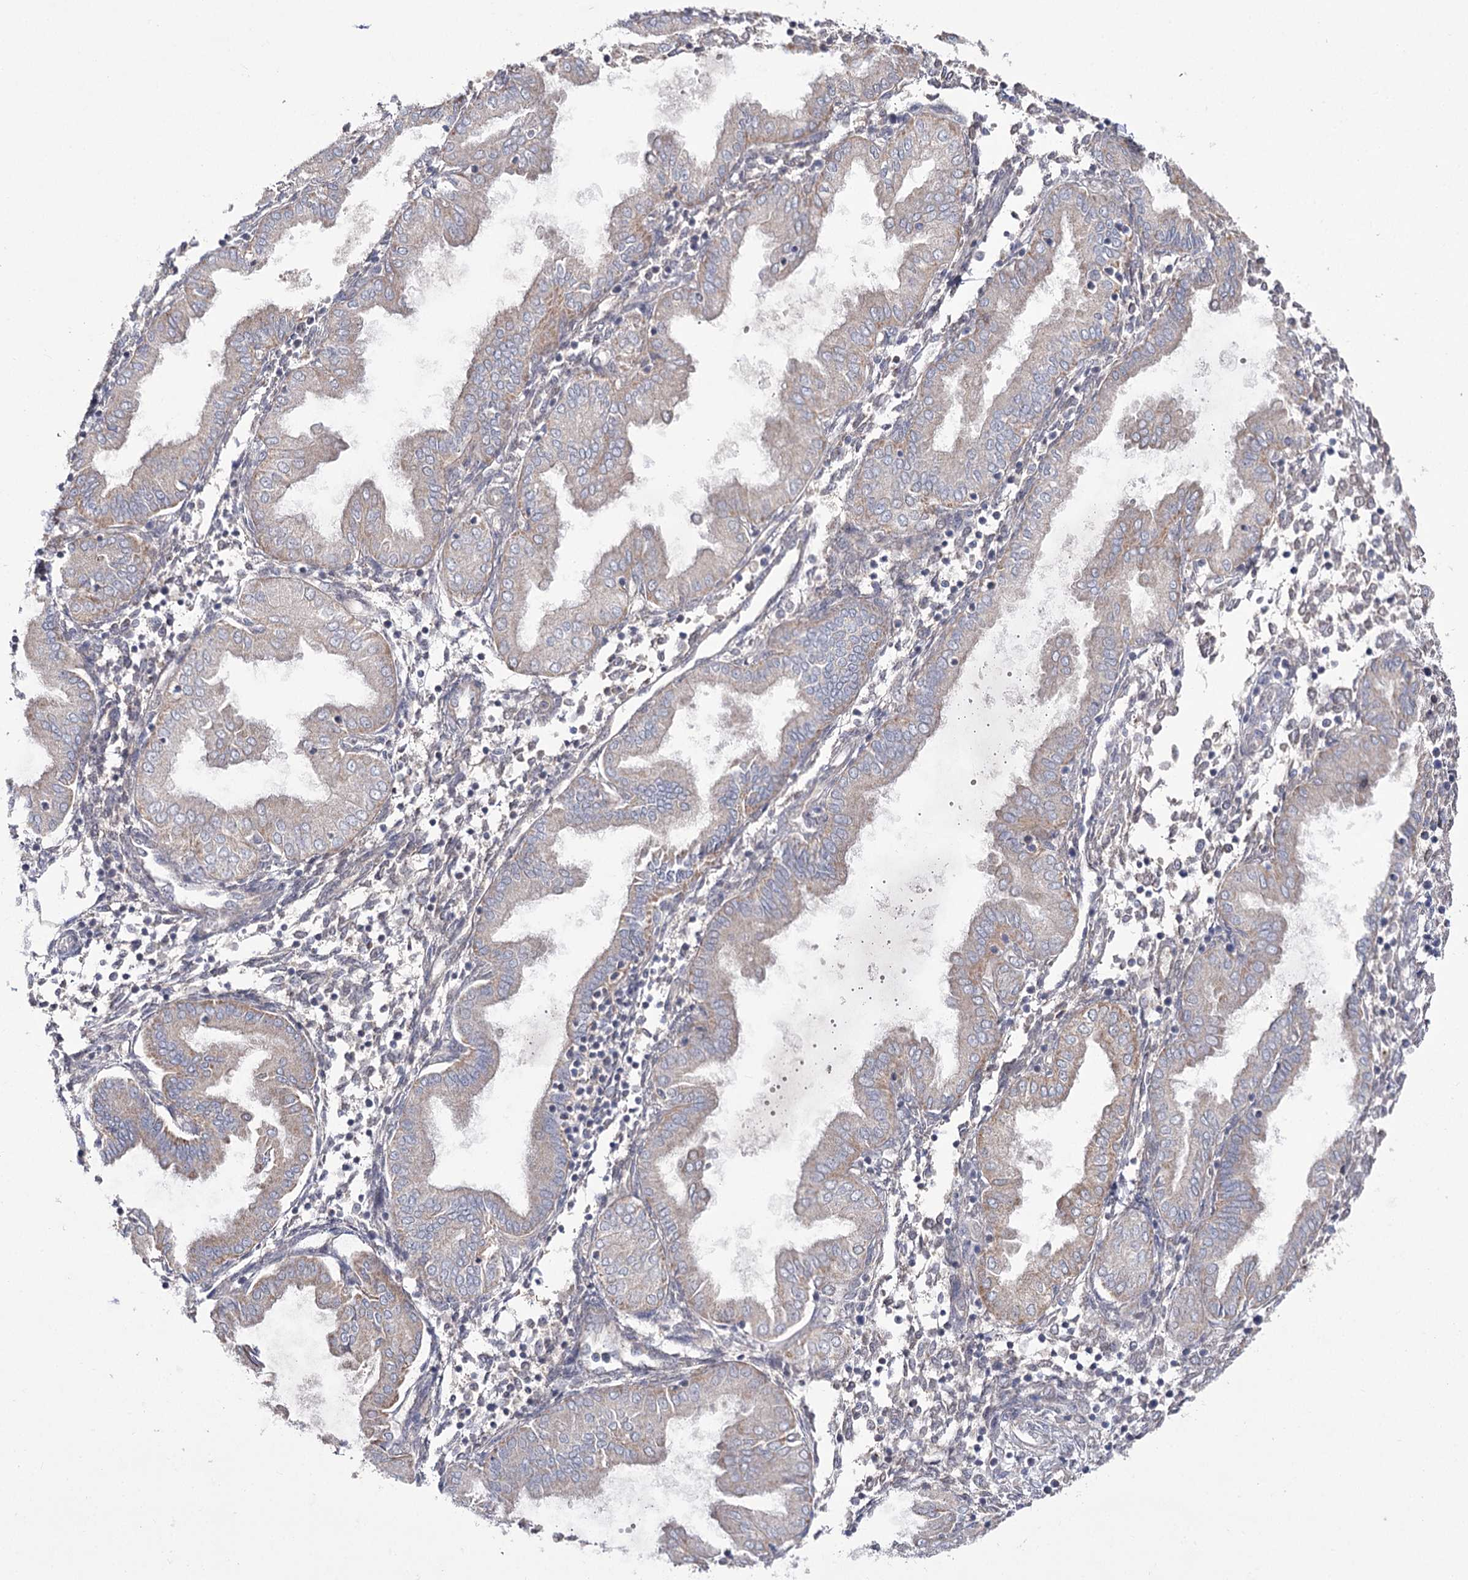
{"staining": {"intensity": "weak", "quantity": "<25%", "location": "cytoplasmic/membranous"}, "tissue": "endometrium", "cell_type": "Cells in endometrial stroma", "image_type": "normal", "snomed": [{"axis": "morphology", "description": "Normal tissue, NOS"}, {"axis": "topography", "description": "Endometrium"}], "caption": "Unremarkable endometrium was stained to show a protein in brown. There is no significant positivity in cells in endometrial stroma.", "gene": "NADK2", "patient": {"sex": "female", "age": 53}}